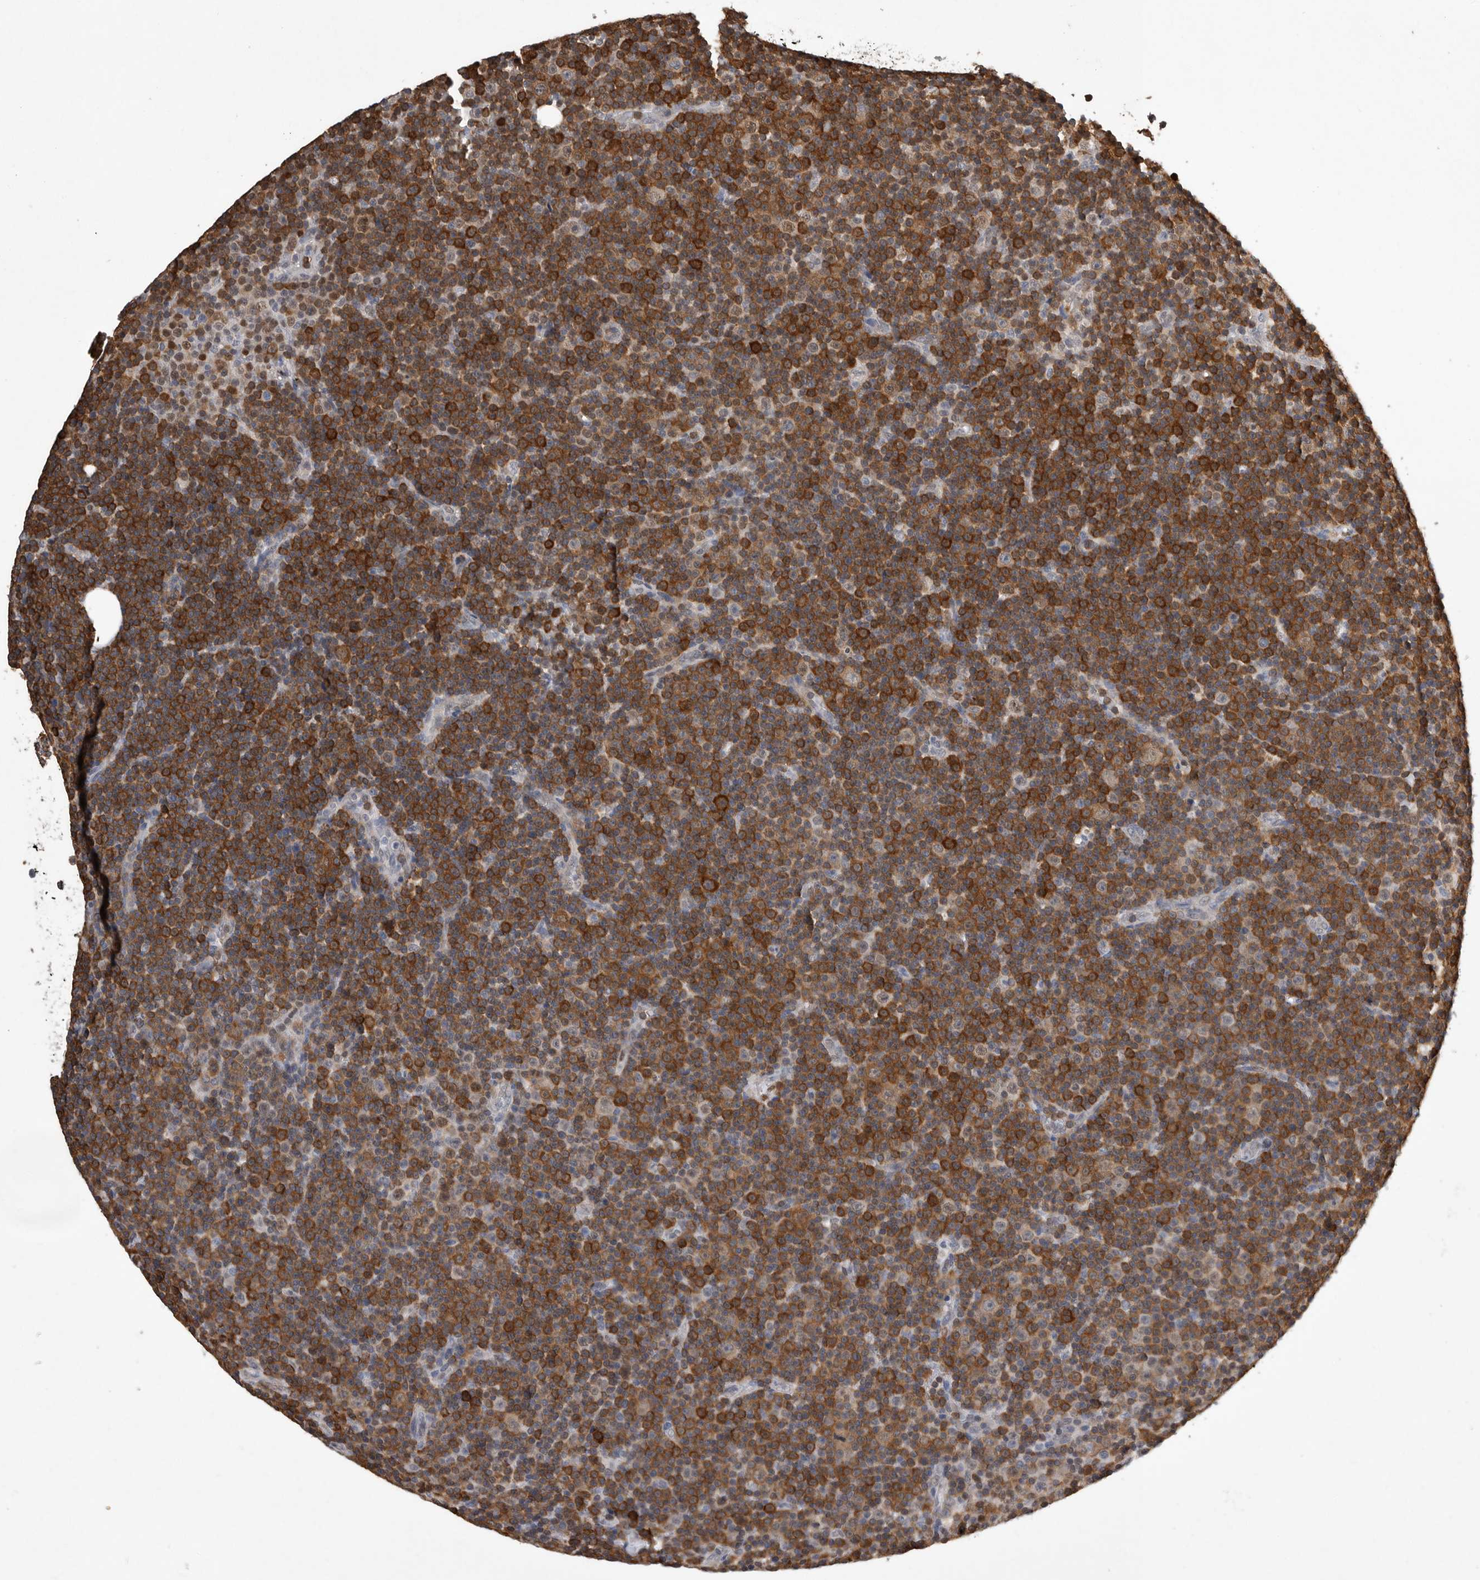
{"staining": {"intensity": "strong", "quantity": "<25%", "location": "cytoplasmic/membranous"}, "tissue": "lymphoma", "cell_type": "Tumor cells", "image_type": "cancer", "snomed": [{"axis": "morphology", "description": "Malignant lymphoma, non-Hodgkin's type, Low grade"}, {"axis": "topography", "description": "Lymph node"}], "caption": "IHC histopathology image of human low-grade malignant lymphoma, non-Hodgkin's type stained for a protein (brown), which demonstrates medium levels of strong cytoplasmic/membranous staining in about <25% of tumor cells.", "gene": "PDCD4", "patient": {"sex": "female", "age": 67}}